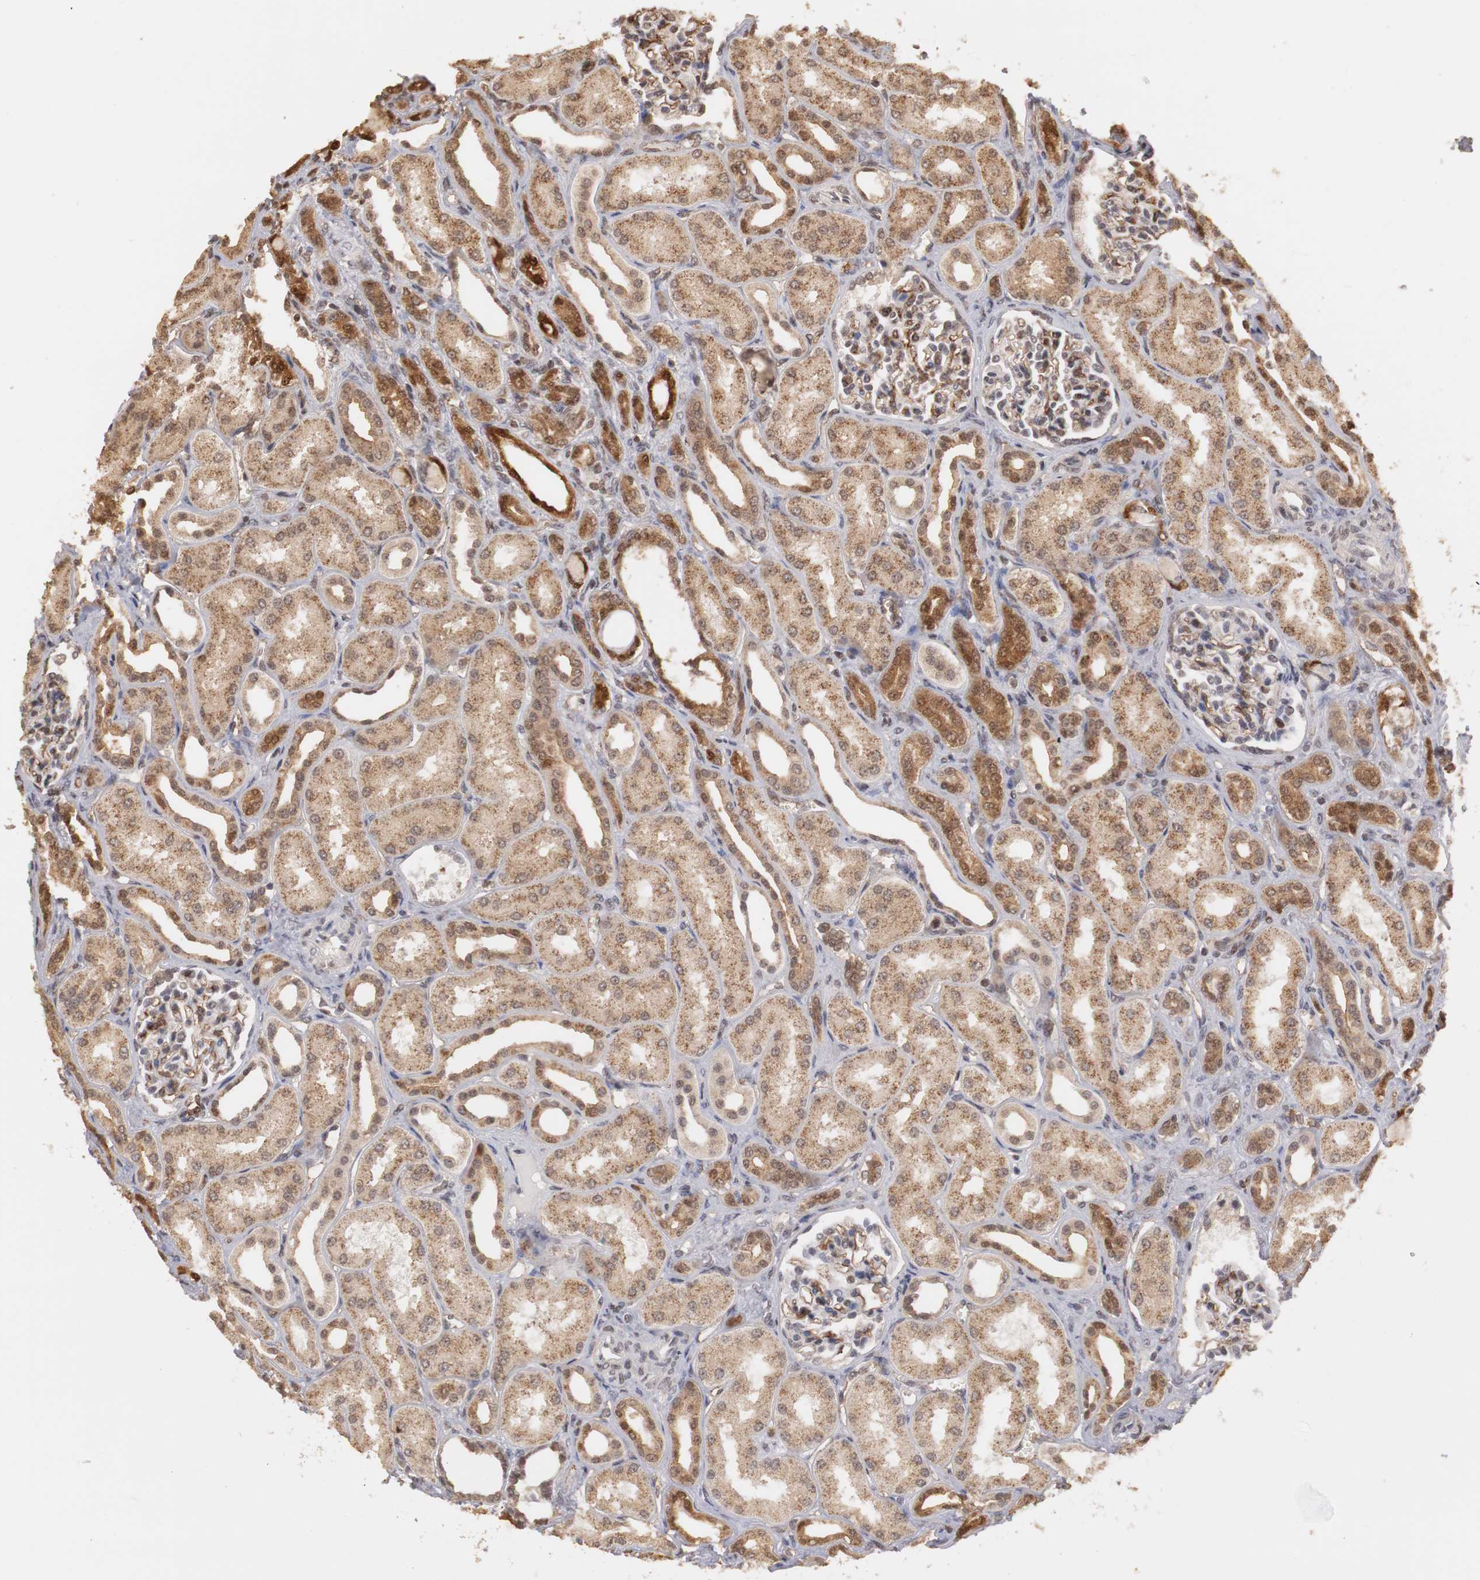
{"staining": {"intensity": "moderate", "quantity": "25%-75%", "location": "cytoplasmic/membranous,nuclear"}, "tissue": "kidney", "cell_type": "Cells in glomeruli", "image_type": "normal", "snomed": [{"axis": "morphology", "description": "Normal tissue, NOS"}, {"axis": "topography", "description": "Kidney"}], "caption": "A photomicrograph of human kidney stained for a protein exhibits moderate cytoplasmic/membranous,nuclear brown staining in cells in glomeruli. The staining was performed using DAB, with brown indicating positive protein expression. Nuclei are stained blue with hematoxylin.", "gene": "PLEKHA1", "patient": {"sex": "male", "age": 7}}